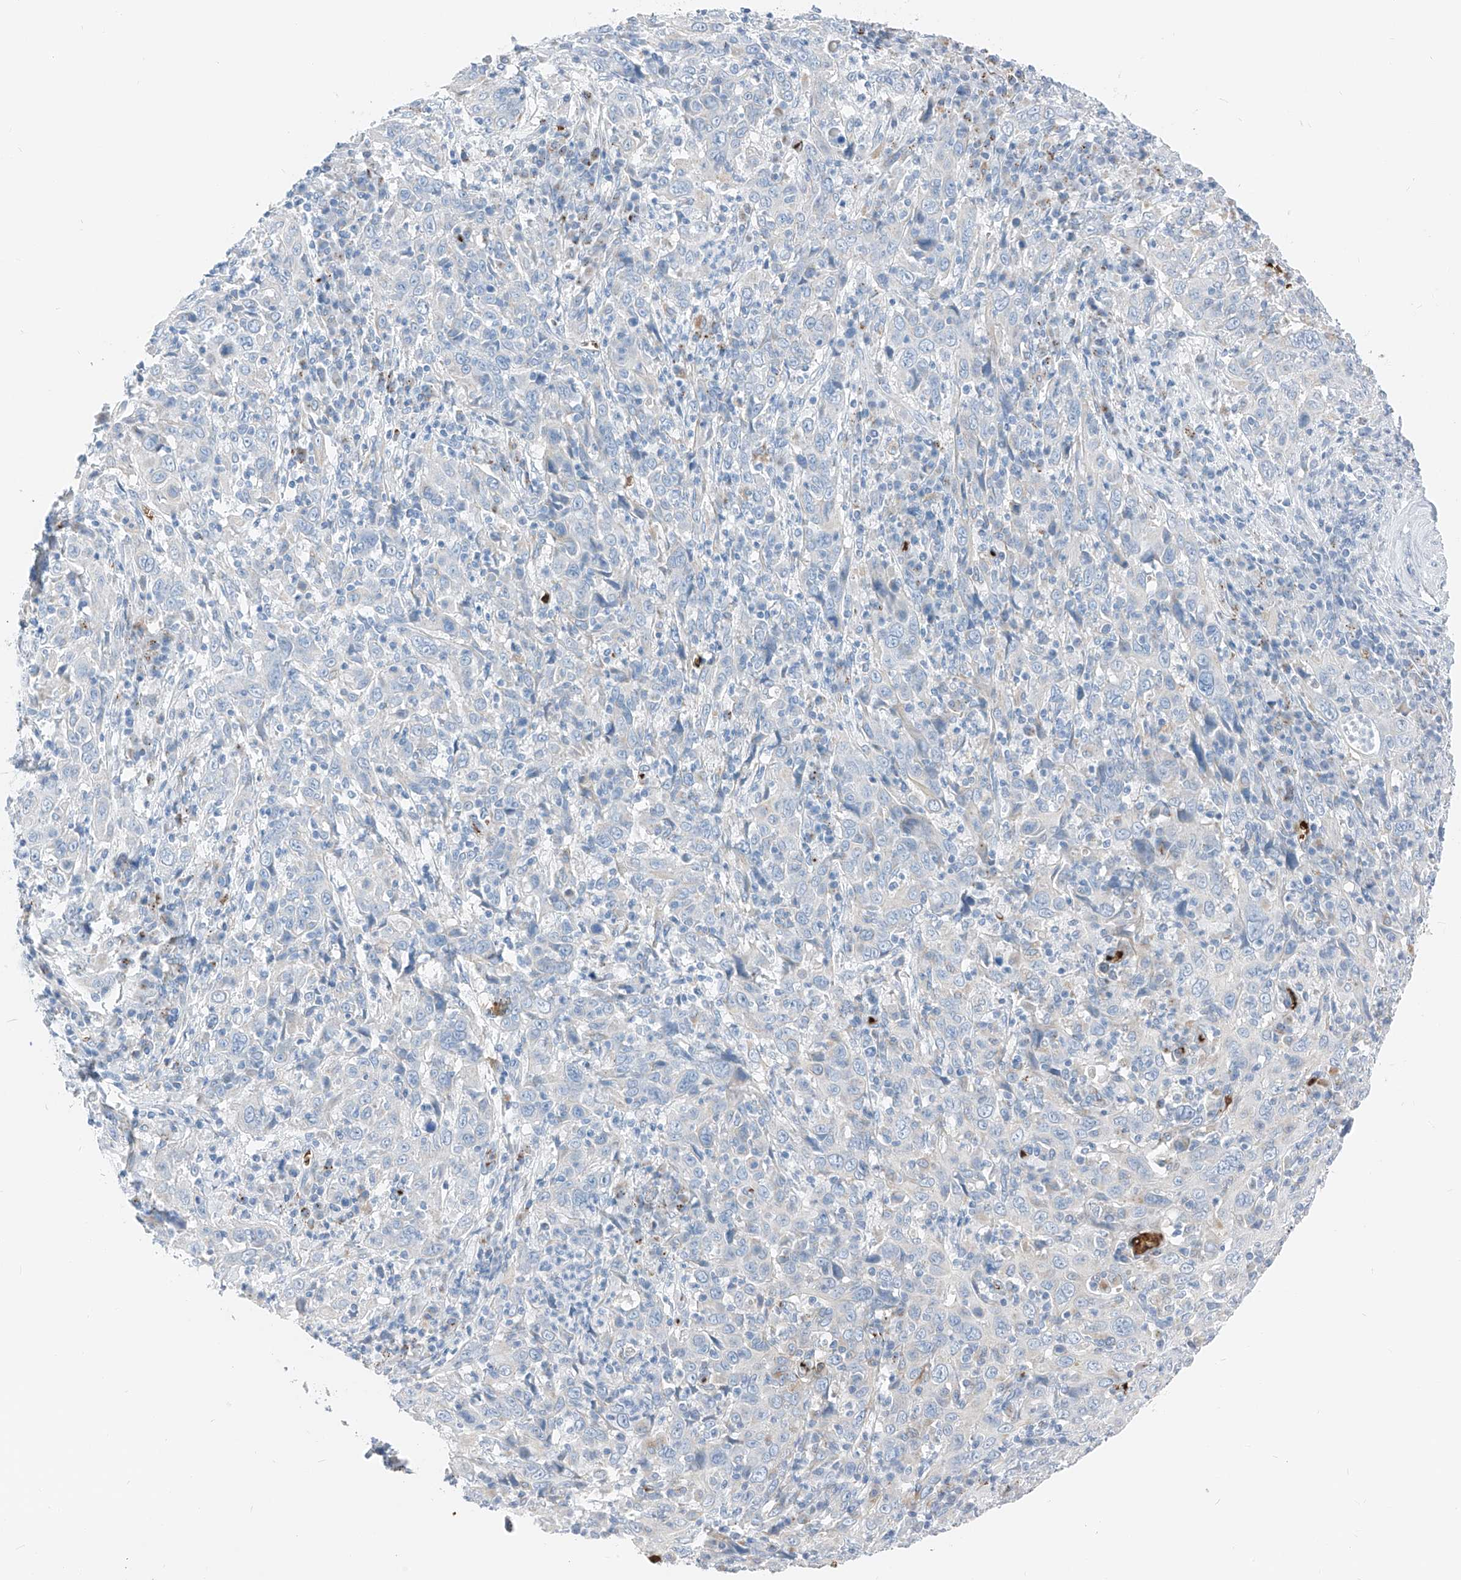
{"staining": {"intensity": "negative", "quantity": "none", "location": "none"}, "tissue": "cervical cancer", "cell_type": "Tumor cells", "image_type": "cancer", "snomed": [{"axis": "morphology", "description": "Squamous cell carcinoma, NOS"}, {"axis": "topography", "description": "Cervix"}], "caption": "DAB immunohistochemical staining of squamous cell carcinoma (cervical) displays no significant positivity in tumor cells.", "gene": "PRSS23", "patient": {"sex": "female", "age": 46}}